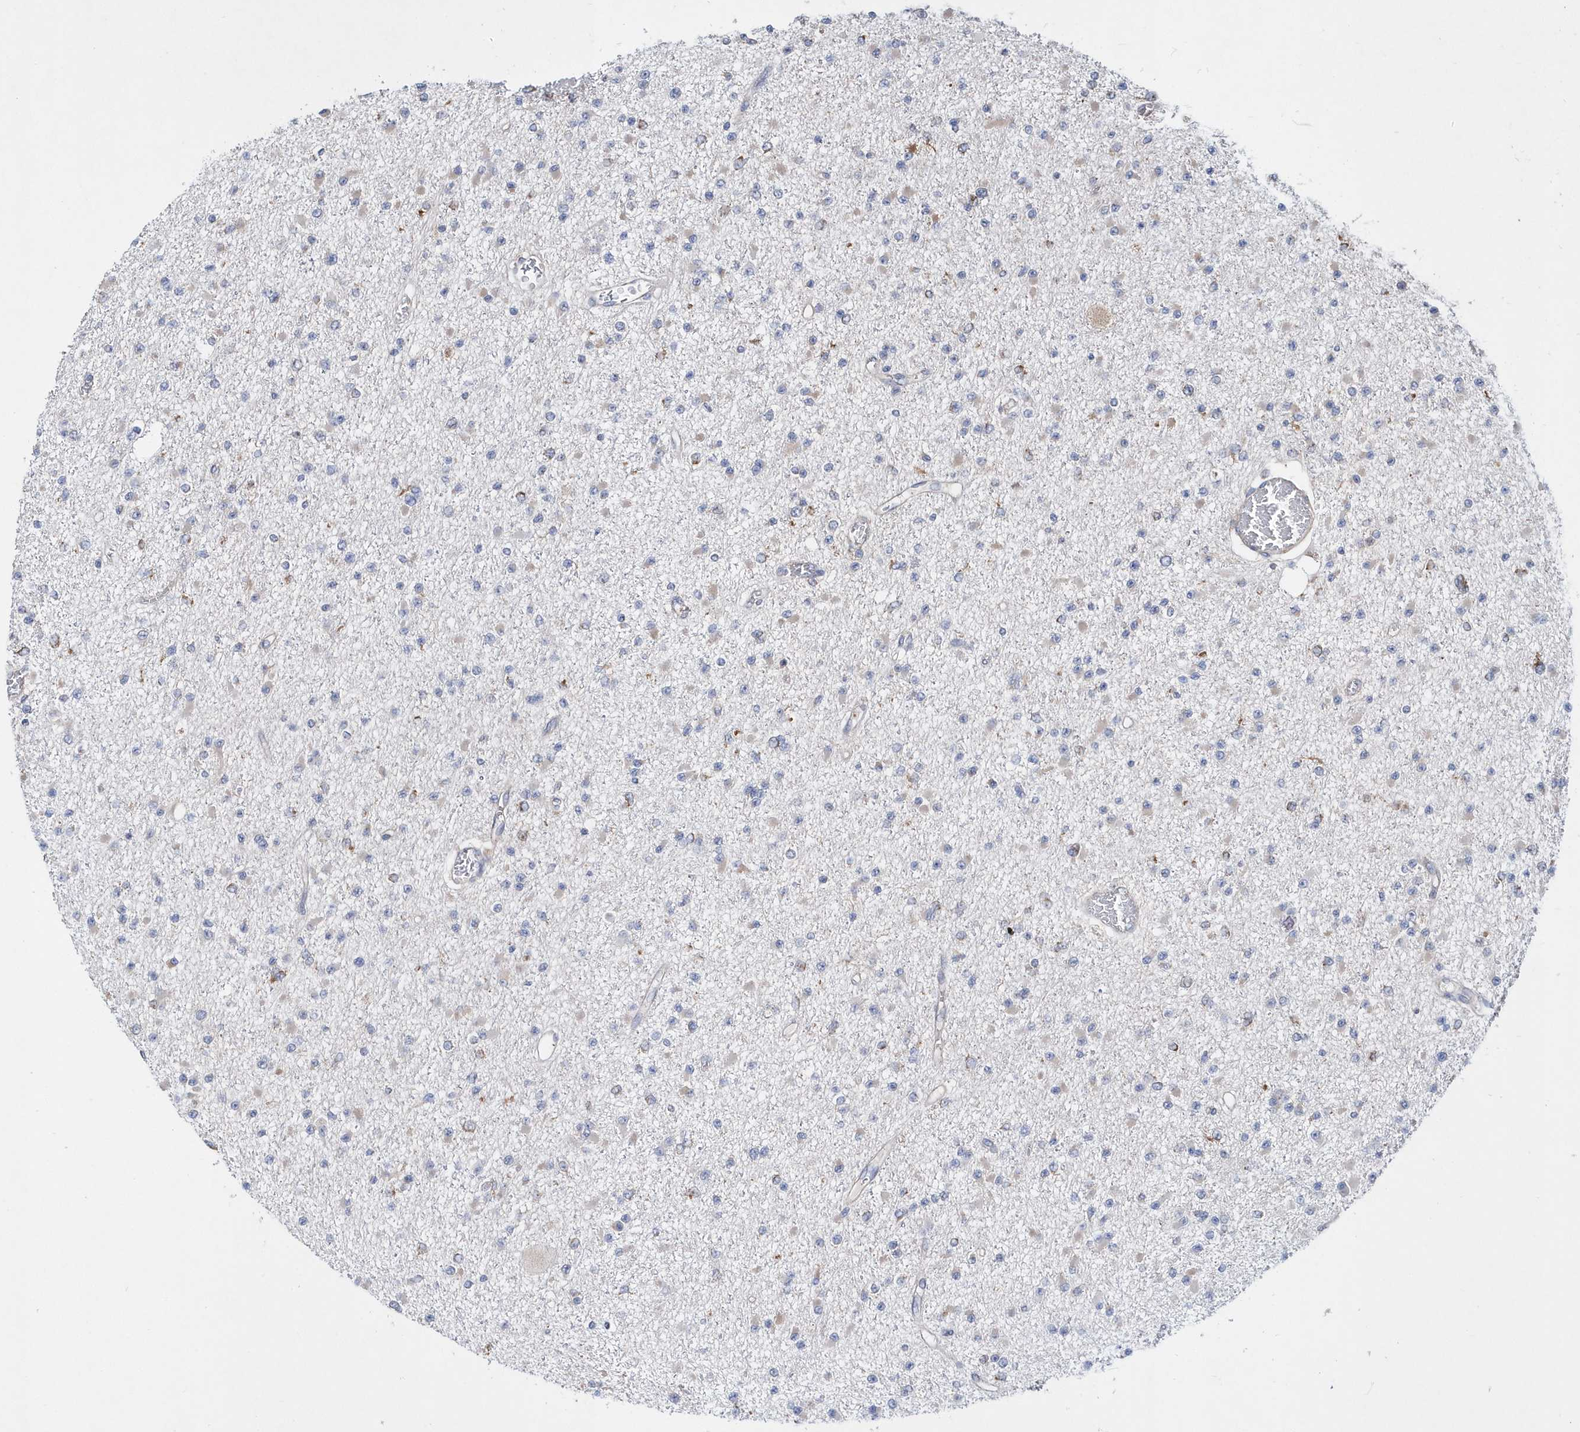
{"staining": {"intensity": "negative", "quantity": "none", "location": "none"}, "tissue": "glioma", "cell_type": "Tumor cells", "image_type": "cancer", "snomed": [{"axis": "morphology", "description": "Glioma, malignant, Low grade"}, {"axis": "topography", "description": "Brain"}], "caption": "Tumor cells are negative for protein expression in human glioma.", "gene": "JKAMP", "patient": {"sex": "female", "age": 22}}